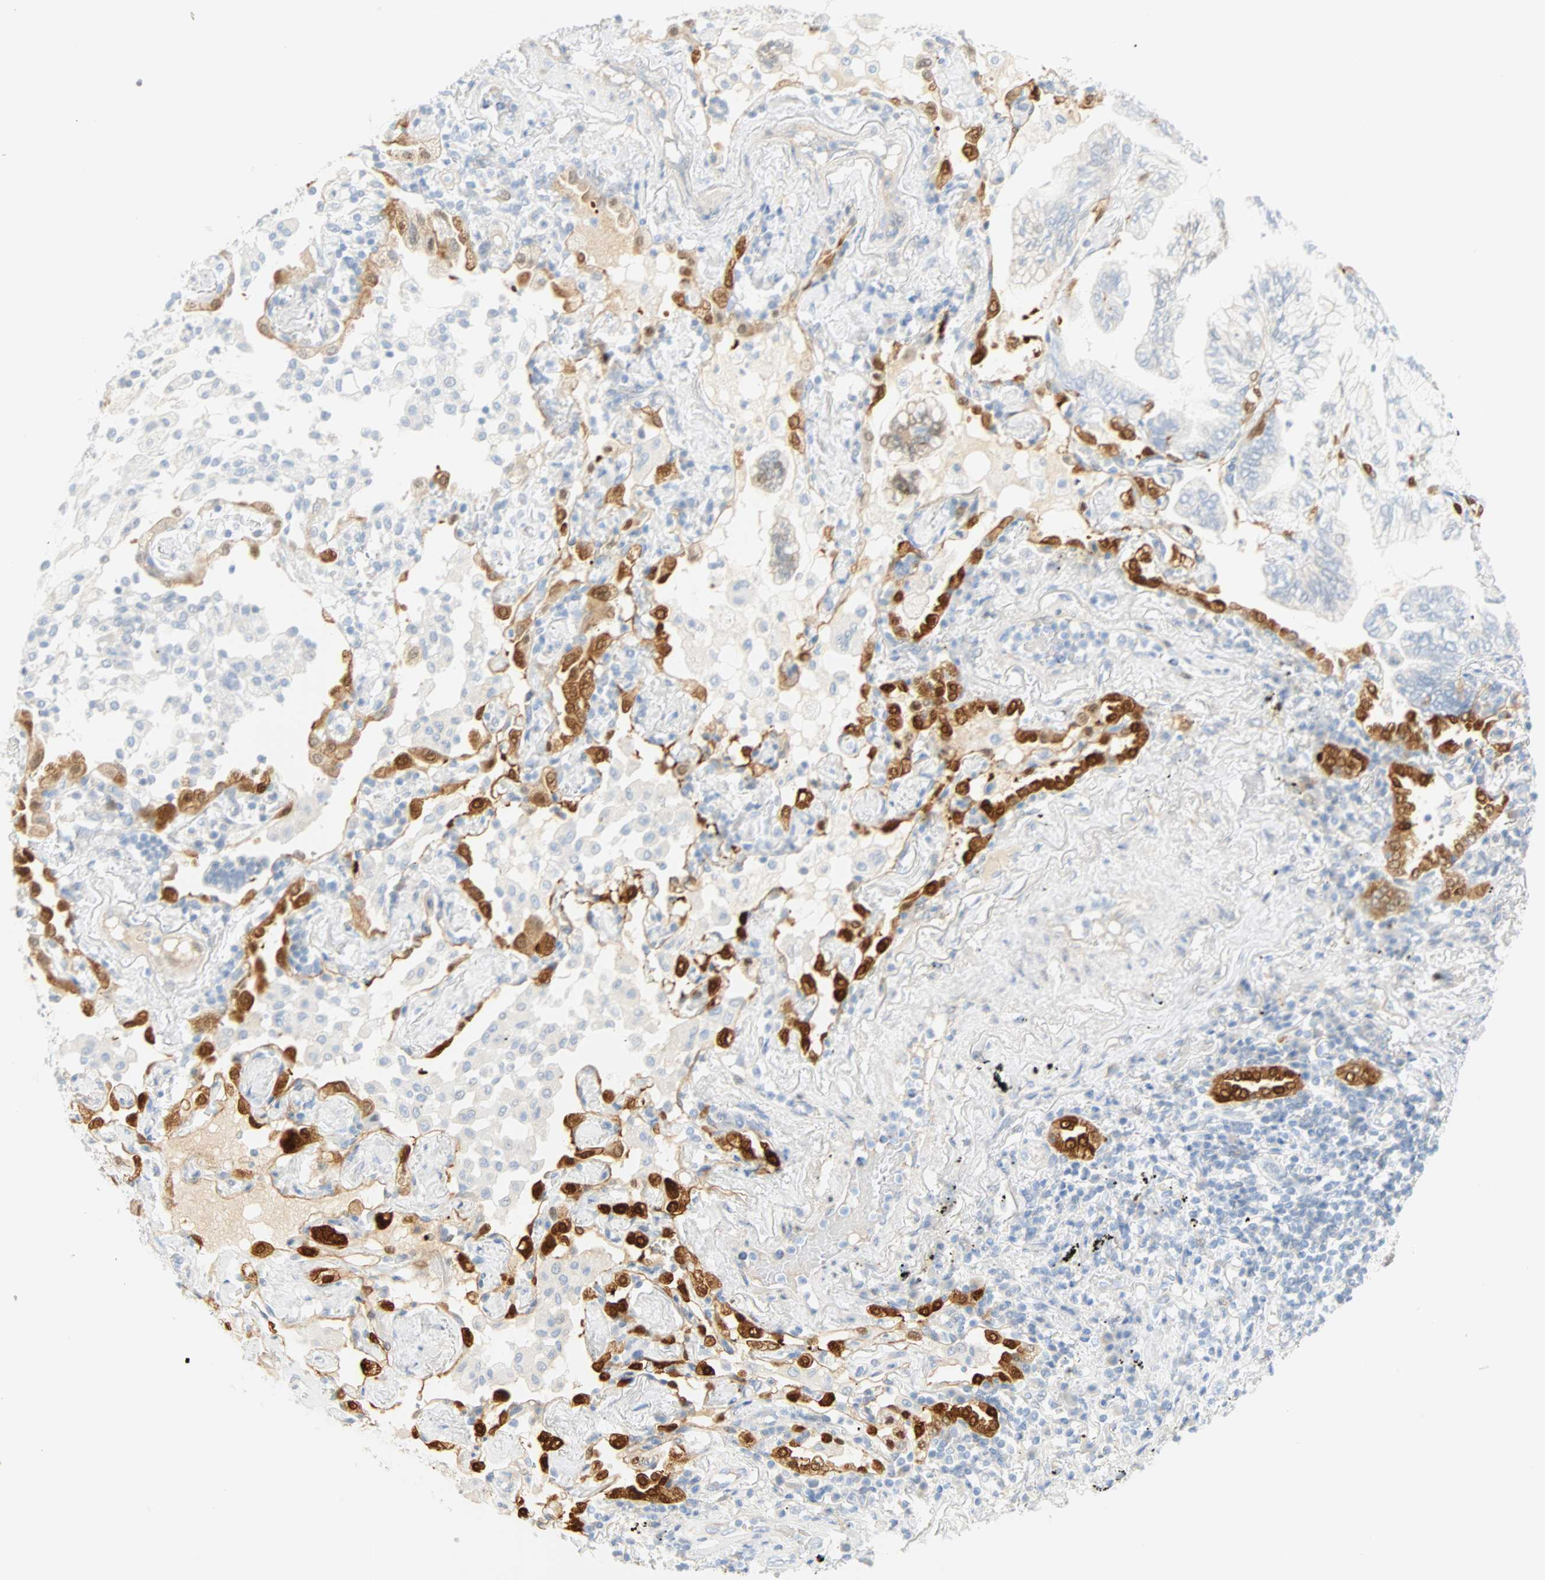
{"staining": {"intensity": "negative", "quantity": "none", "location": "none"}, "tissue": "lung cancer", "cell_type": "Tumor cells", "image_type": "cancer", "snomed": [{"axis": "morphology", "description": "Normal tissue, NOS"}, {"axis": "morphology", "description": "Adenocarcinoma, NOS"}, {"axis": "topography", "description": "Bronchus"}, {"axis": "topography", "description": "Lung"}], "caption": "Immunohistochemistry micrograph of neoplastic tissue: human adenocarcinoma (lung) stained with DAB (3,3'-diaminobenzidine) displays no significant protein staining in tumor cells. The staining is performed using DAB brown chromogen with nuclei counter-stained in using hematoxylin.", "gene": "SELENBP1", "patient": {"sex": "female", "age": 70}}